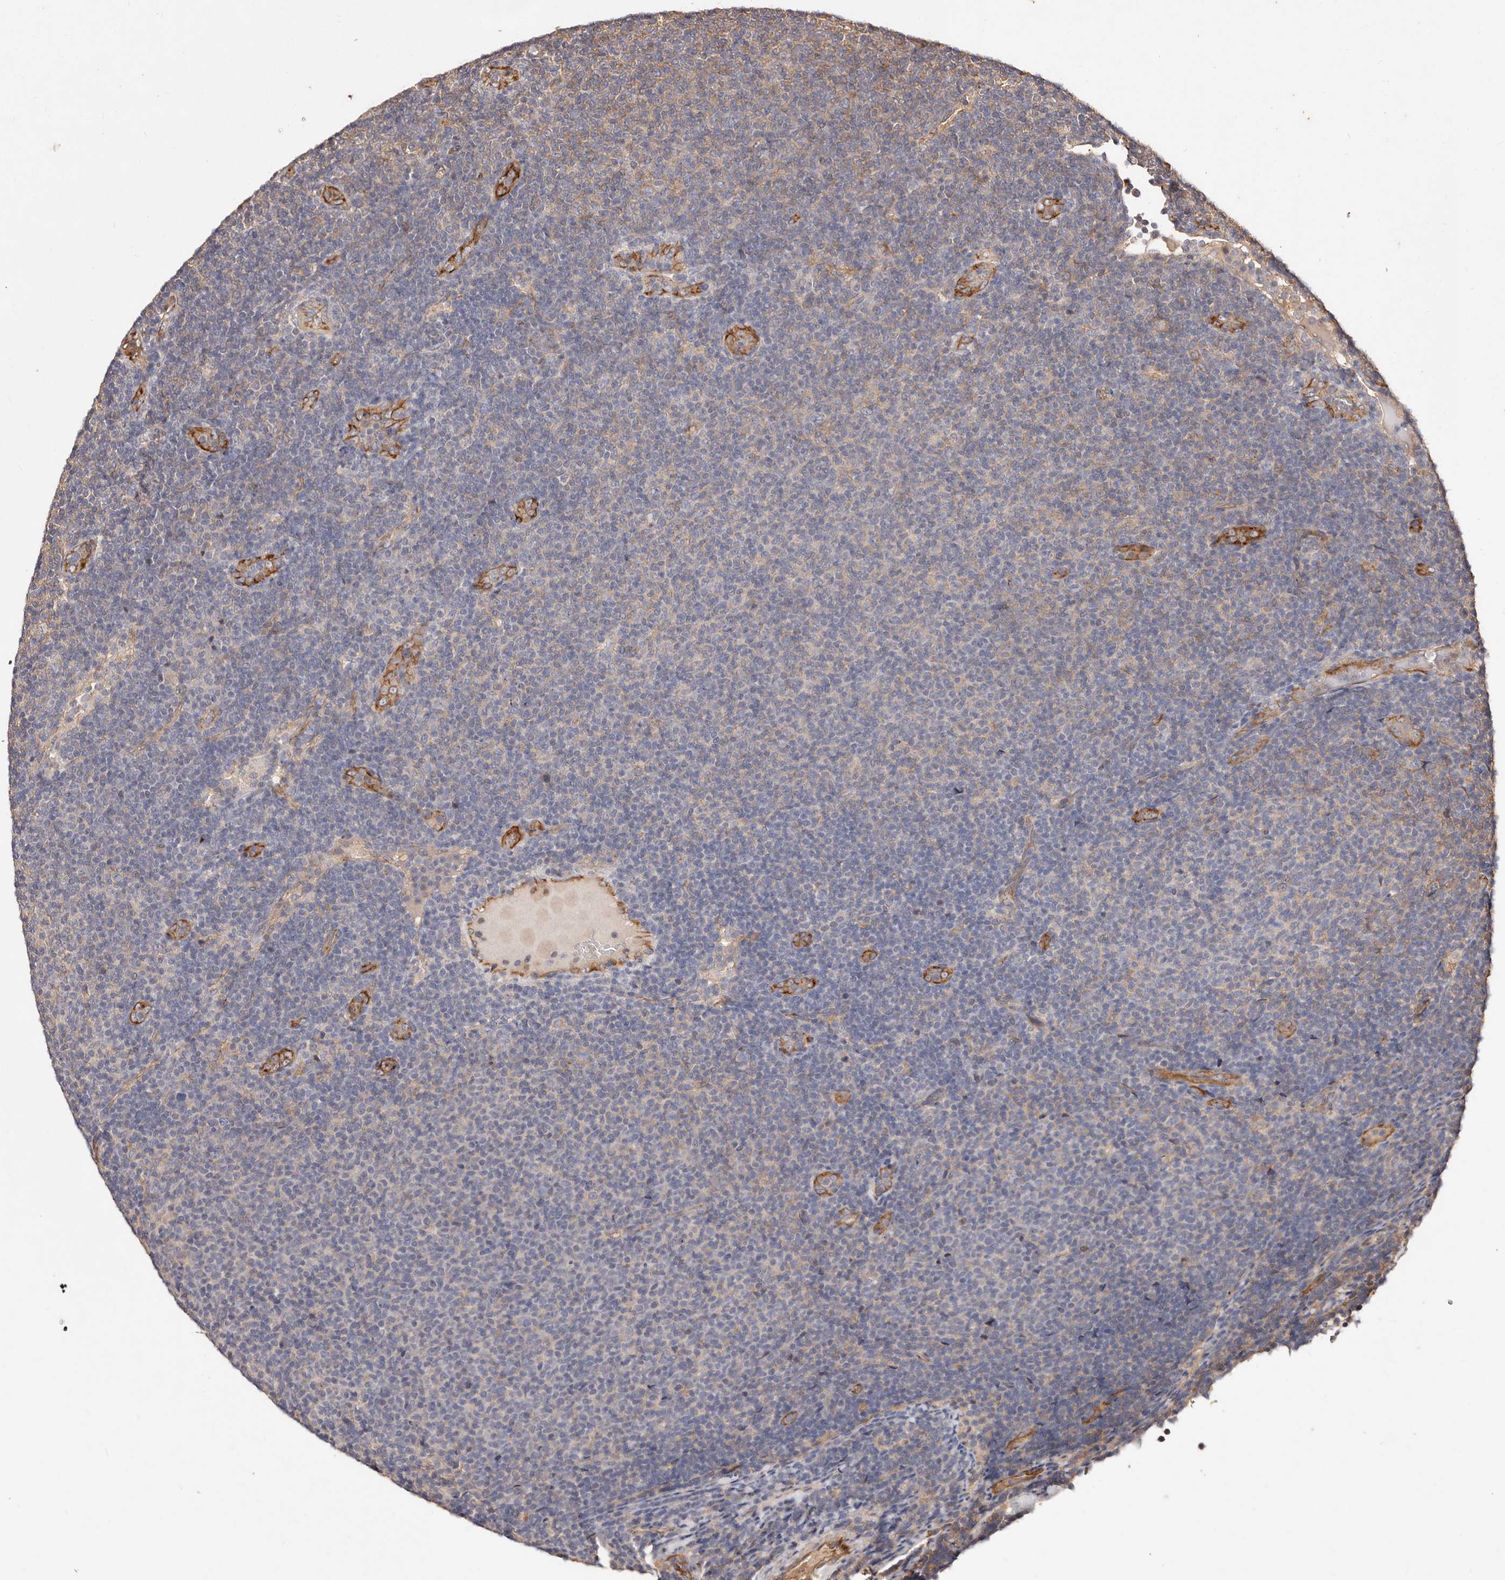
{"staining": {"intensity": "negative", "quantity": "none", "location": "none"}, "tissue": "lymphoma", "cell_type": "Tumor cells", "image_type": "cancer", "snomed": [{"axis": "morphology", "description": "Malignant lymphoma, non-Hodgkin's type, Low grade"}, {"axis": "topography", "description": "Lymph node"}], "caption": "Immunohistochemistry (IHC) image of malignant lymphoma, non-Hodgkin's type (low-grade) stained for a protein (brown), which exhibits no expression in tumor cells.", "gene": "CCL14", "patient": {"sex": "male", "age": 66}}